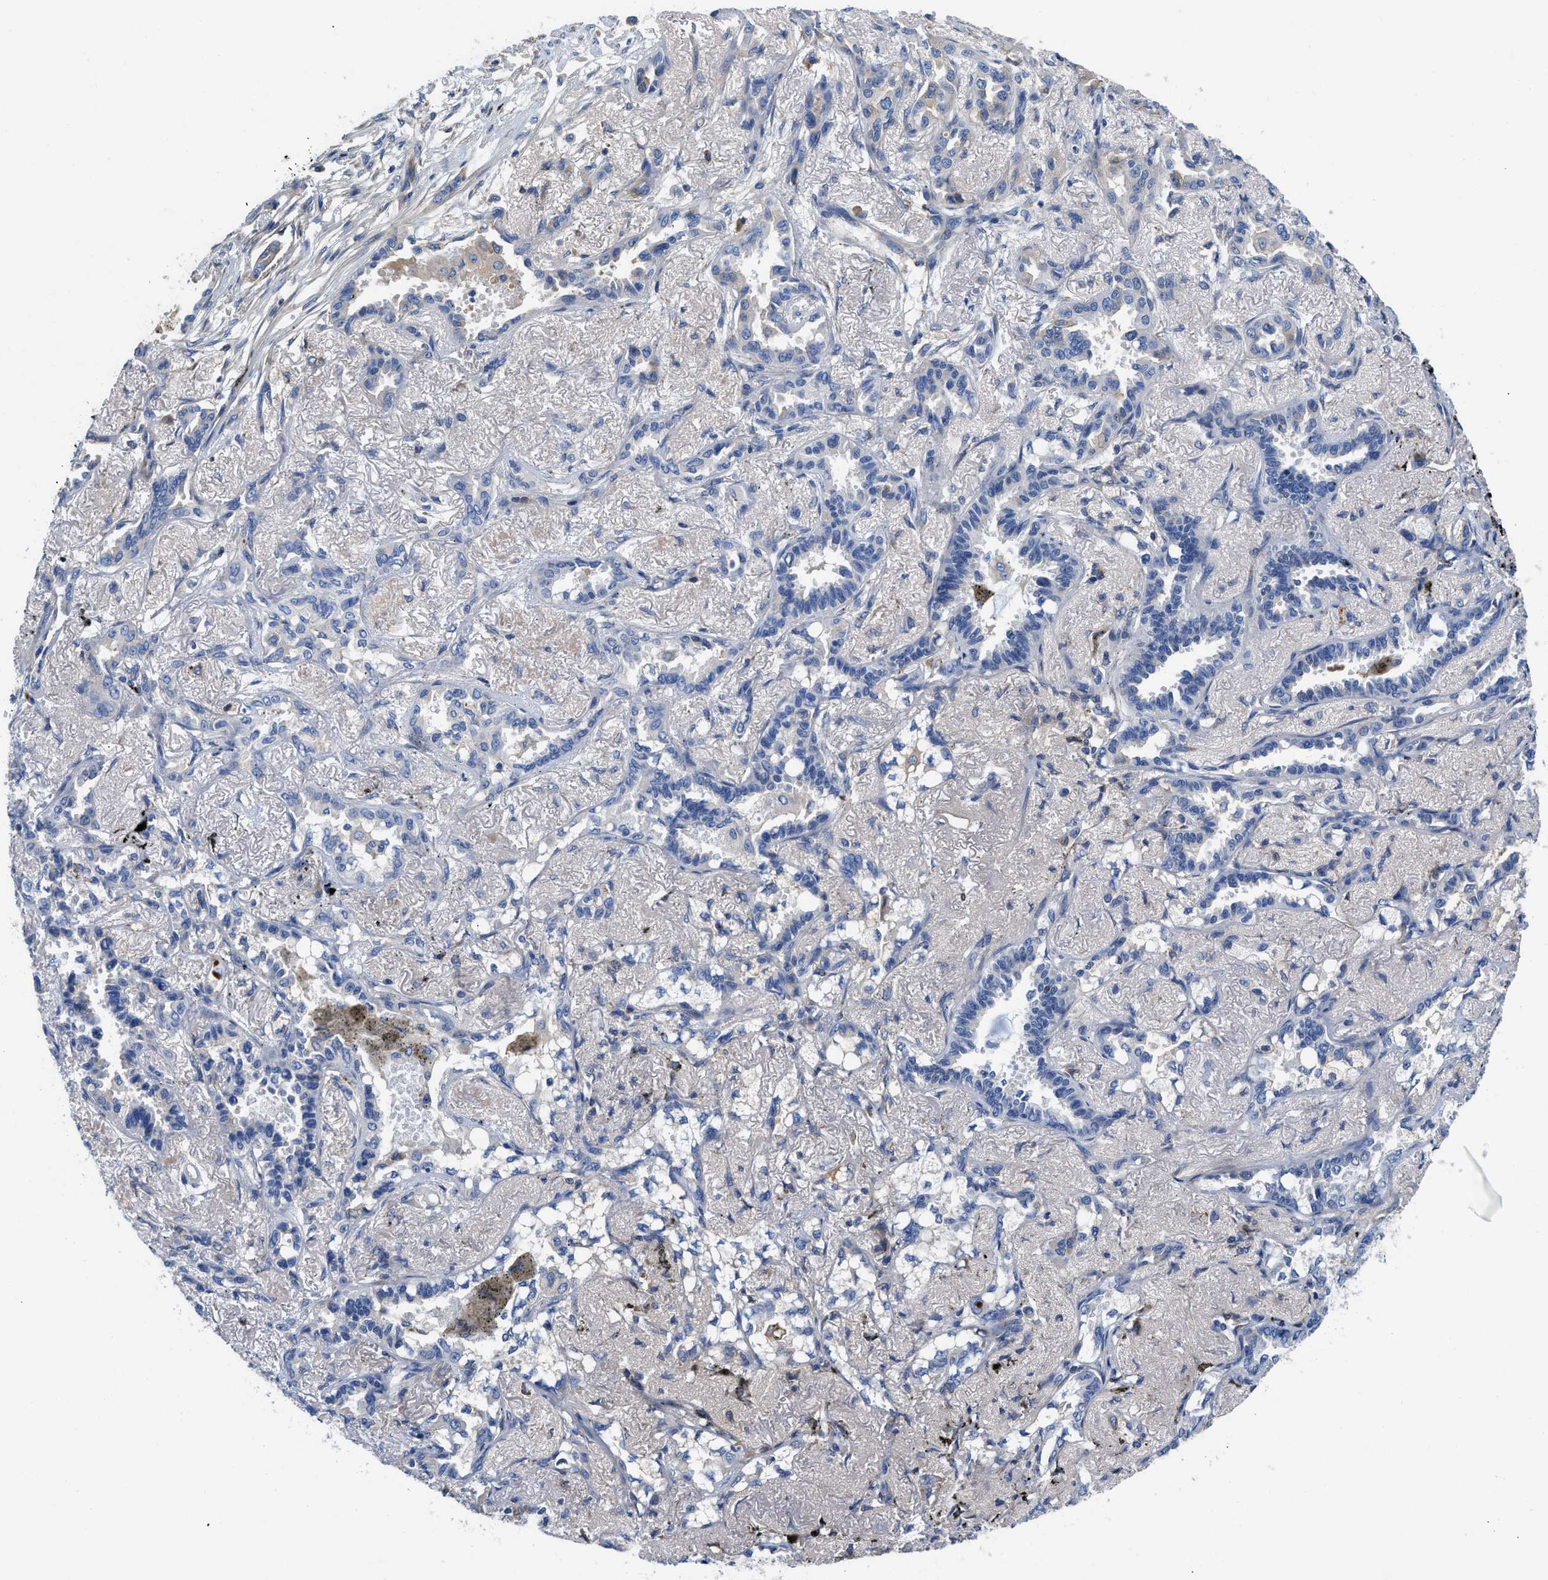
{"staining": {"intensity": "negative", "quantity": "none", "location": "none"}, "tissue": "lung cancer", "cell_type": "Tumor cells", "image_type": "cancer", "snomed": [{"axis": "morphology", "description": "Adenocarcinoma, NOS"}, {"axis": "topography", "description": "Lung"}], "caption": "This micrograph is of lung cancer (adenocarcinoma) stained with IHC to label a protein in brown with the nuclei are counter-stained blue. There is no expression in tumor cells.", "gene": "C1S", "patient": {"sex": "male", "age": 59}}